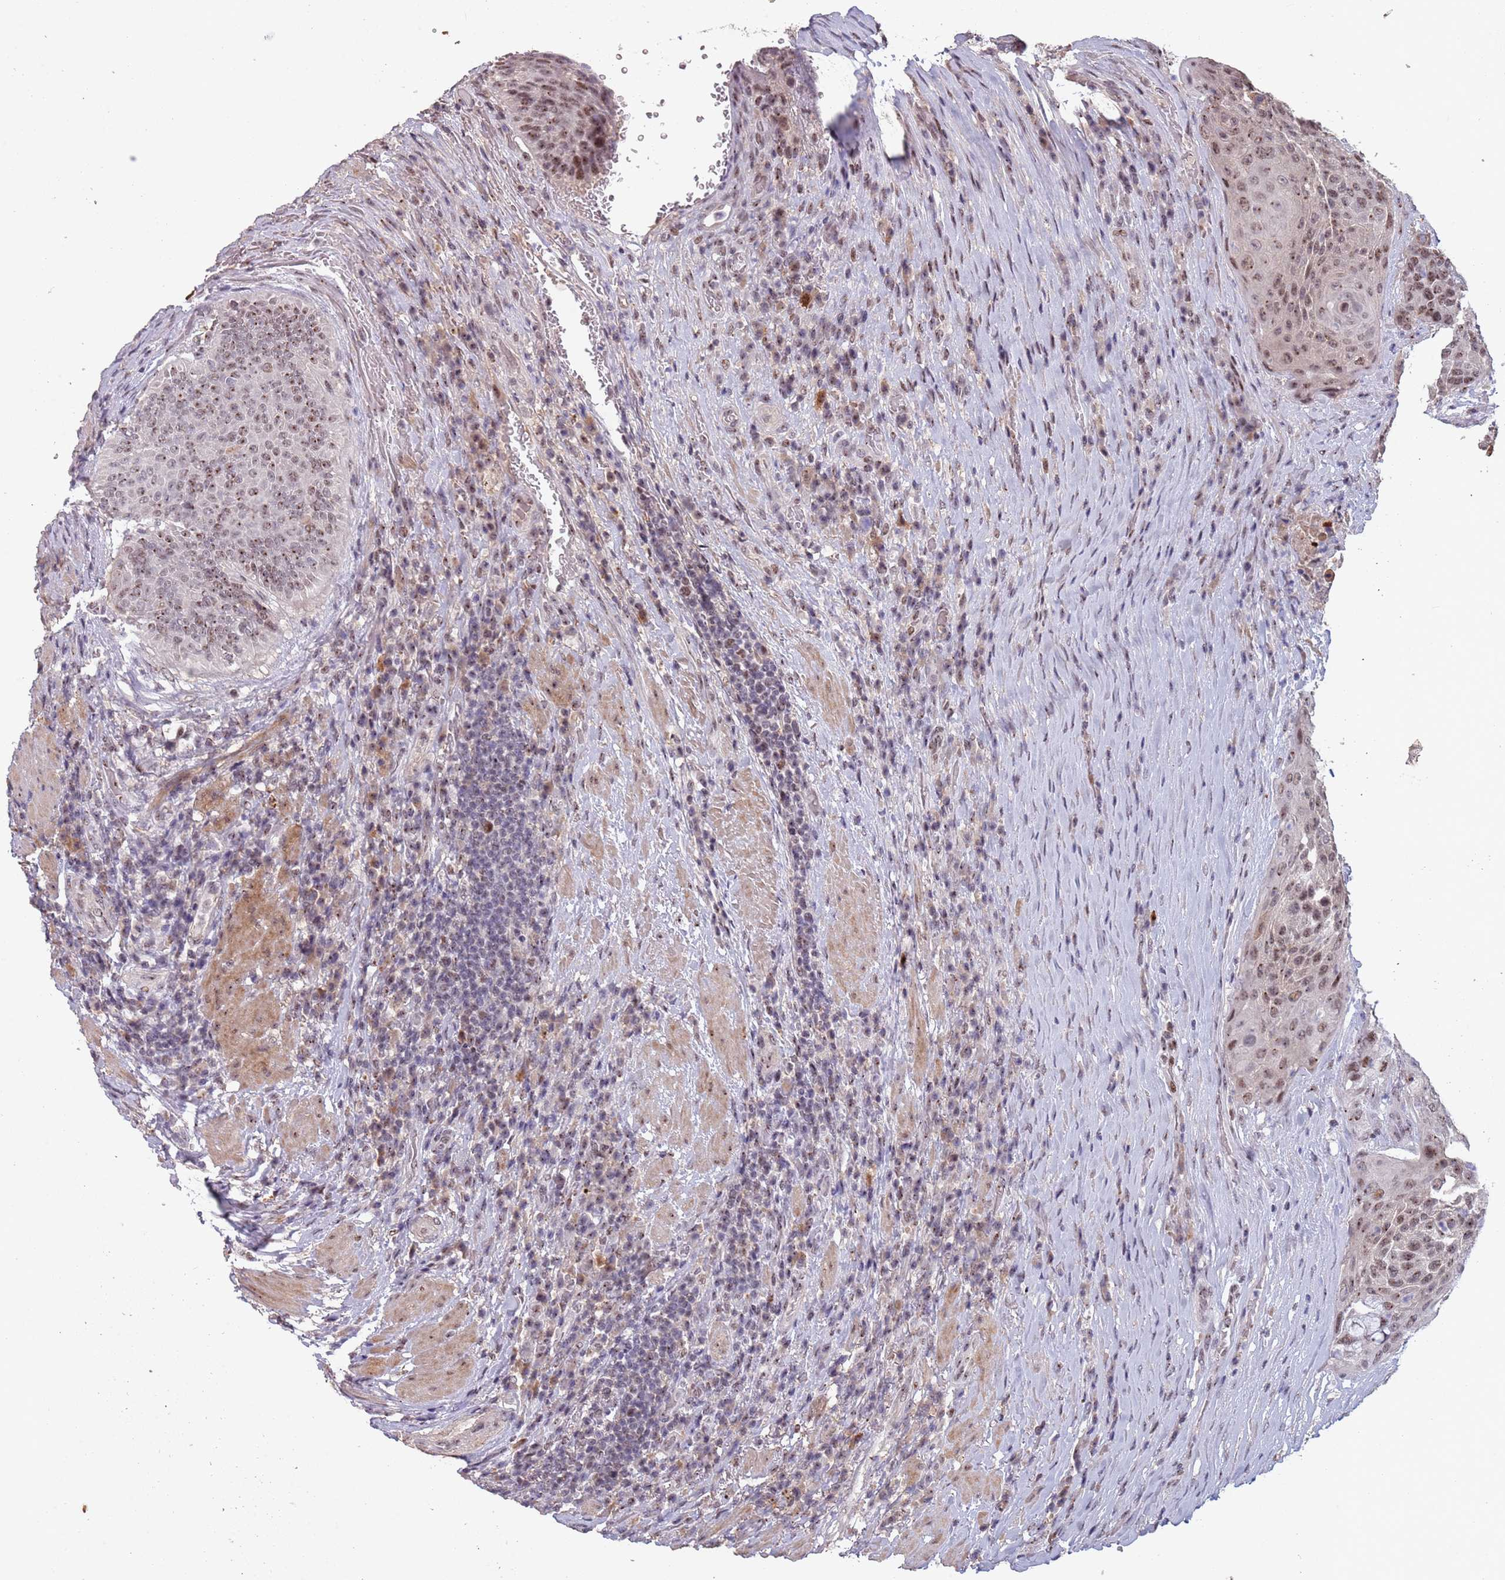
{"staining": {"intensity": "moderate", "quantity": ">75%", "location": "nuclear"}, "tissue": "urothelial cancer", "cell_type": "Tumor cells", "image_type": "cancer", "snomed": [{"axis": "morphology", "description": "Urothelial carcinoma, High grade"}, {"axis": "topography", "description": "Urinary bladder"}], "caption": "A high-resolution micrograph shows IHC staining of high-grade urothelial carcinoma, which demonstrates moderate nuclear expression in about >75% of tumor cells.", "gene": "CIZ1", "patient": {"sex": "female", "age": 63}}